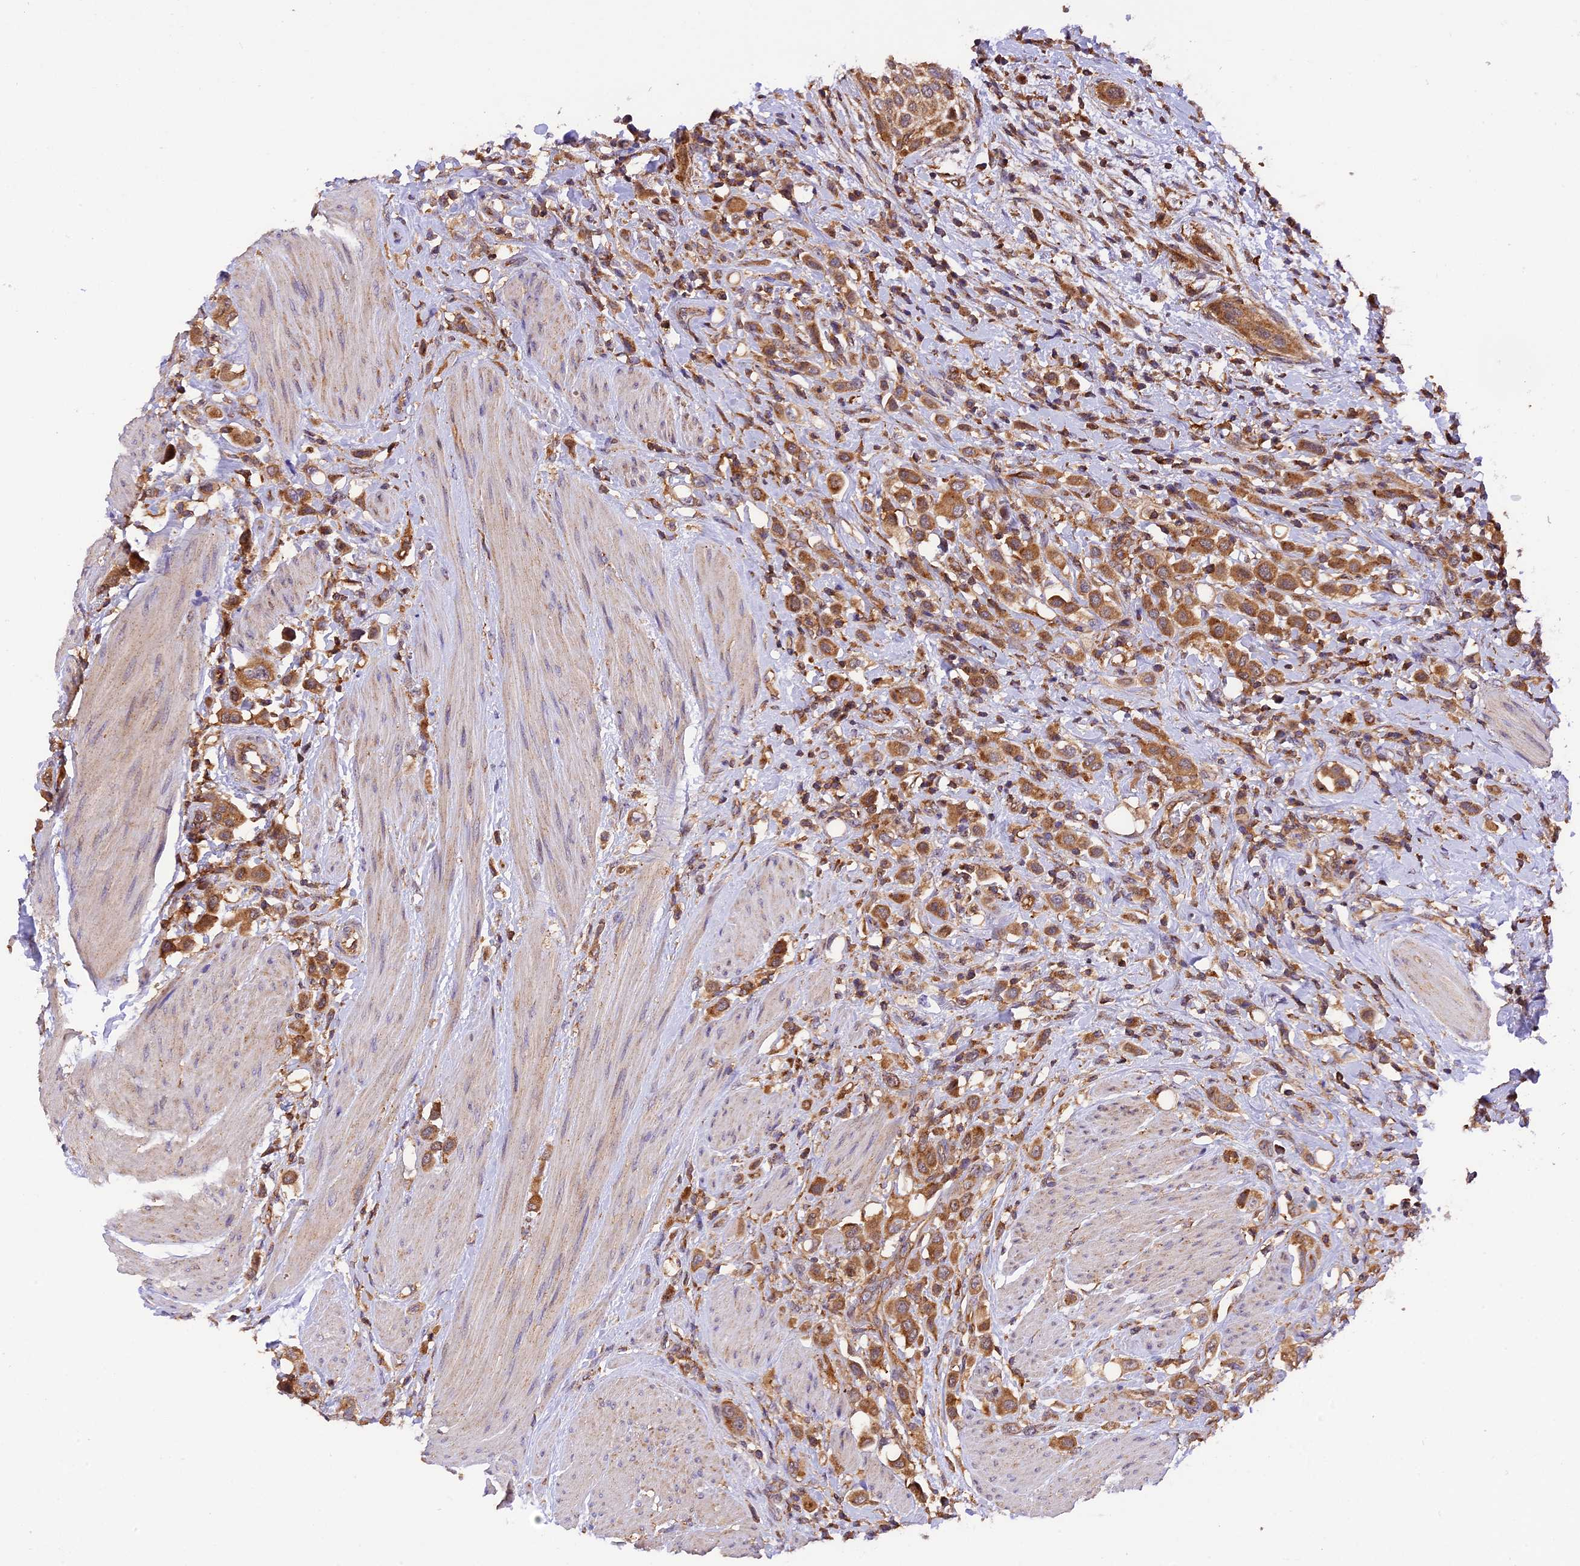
{"staining": {"intensity": "moderate", "quantity": ">75%", "location": "cytoplasmic/membranous"}, "tissue": "urothelial cancer", "cell_type": "Tumor cells", "image_type": "cancer", "snomed": [{"axis": "morphology", "description": "Urothelial carcinoma, High grade"}, {"axis": "topography", "description": "Urinary bladder"}], "caption": "Urothelial cancer was stained to show a protein in brown. There is medium levels of moderate cytoplasmic/membranous staining in approximately >75% of tumor cells.", "gene": "PEX3", "patient": {"sex": "male", "age": 50}}